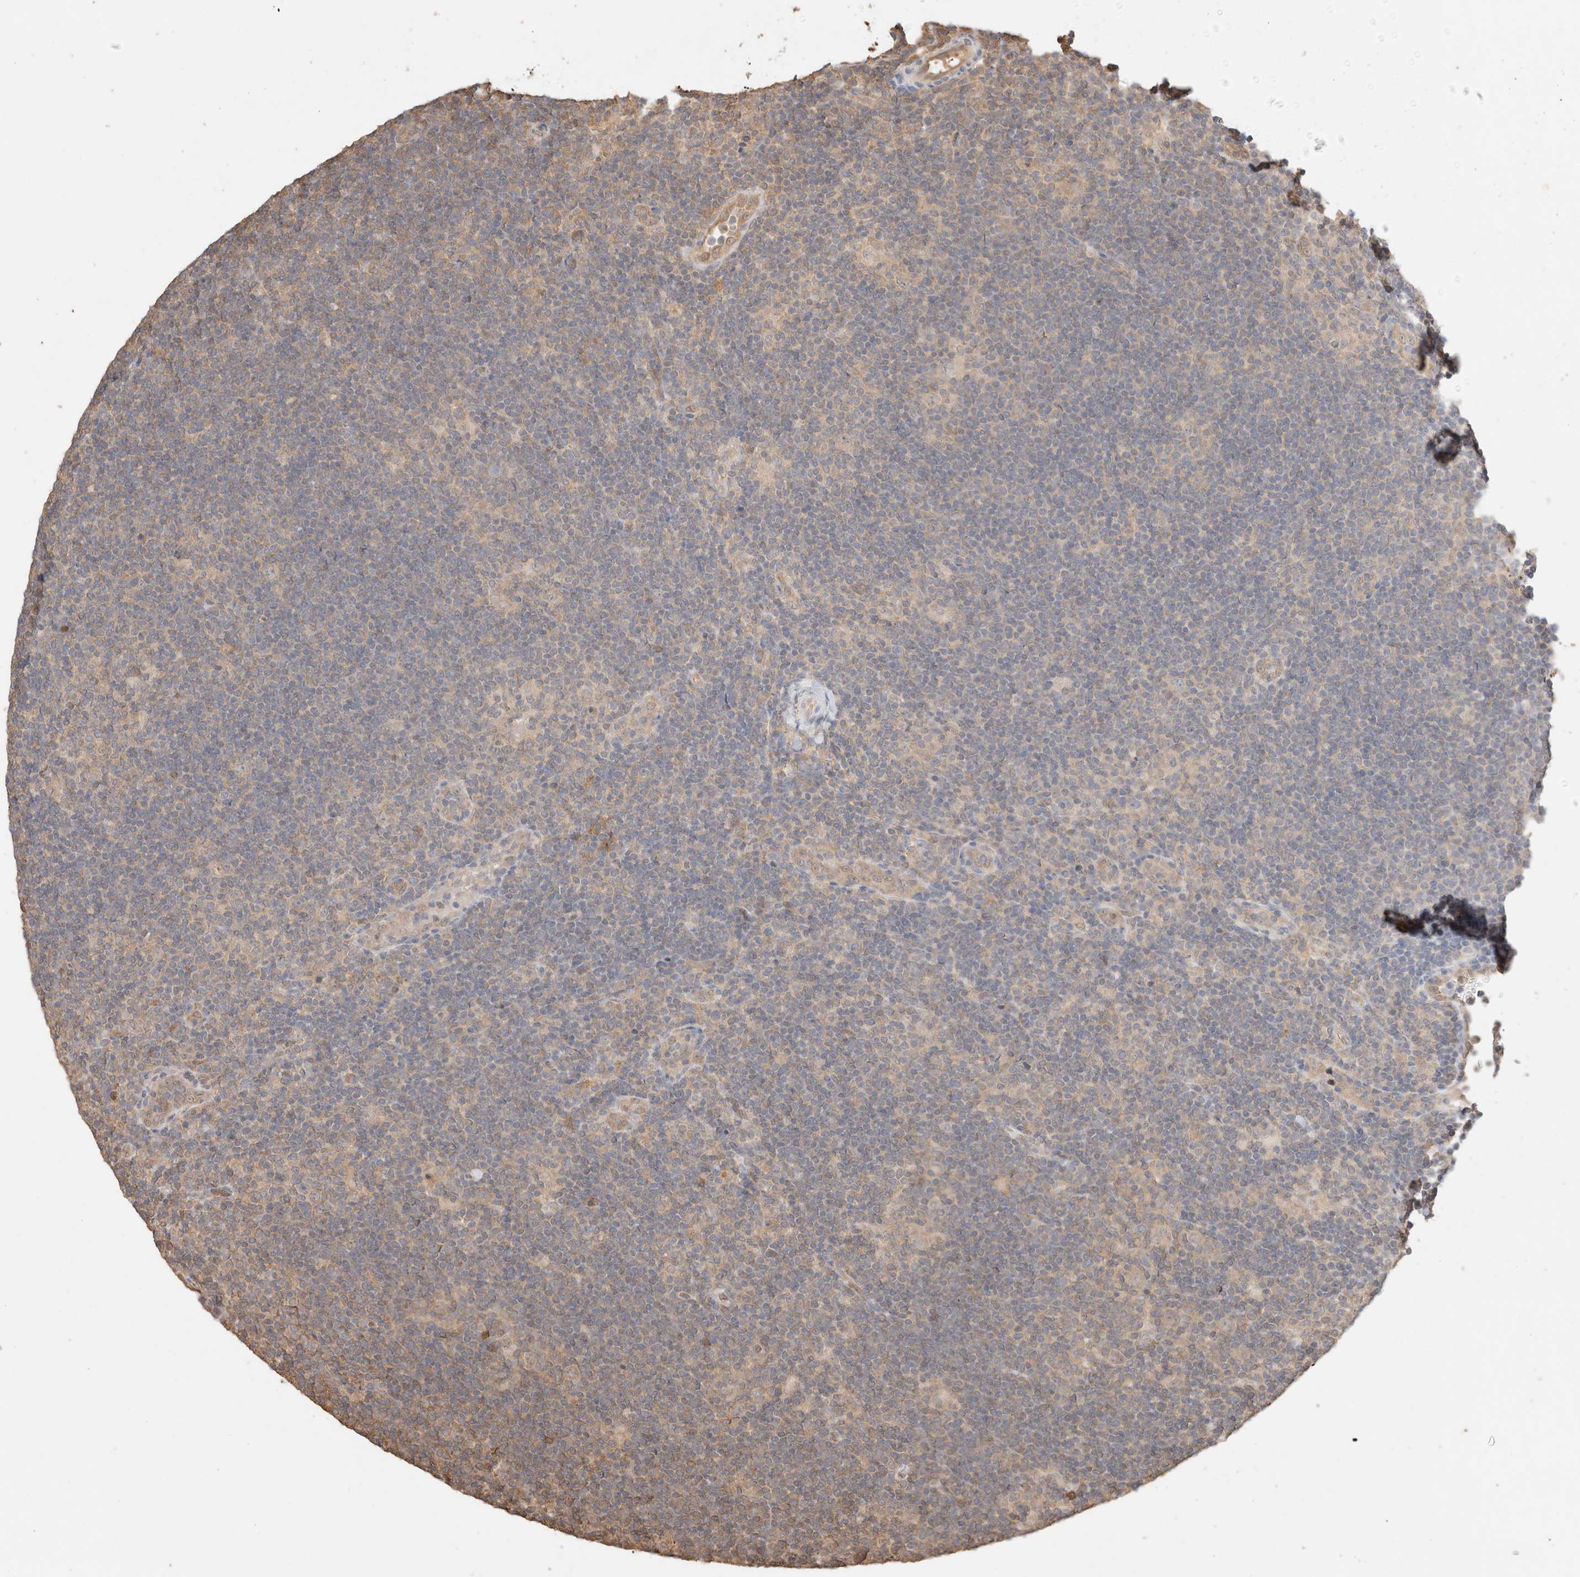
{"staining": {"intensity": "weak", "quantity": ">75%", "location": "cytoplasmic/membranous"}, "tissue": "lymphoma", "cell_type": "Tumor cells", "image_type": "cancer", "snomed": [{"axis": "morphology", "description": "Hodgkin's disease, NOS"}, {"axis": "topography", "description": "Lymph node"}], "caption": "Protein expression analysis of Hodgkin's disease displays weak cytoplasmic/membranous positivity in about >75% of tumor cells.", "gene": "YWHAH", "patient": {"sex": "female", "age": 57}}